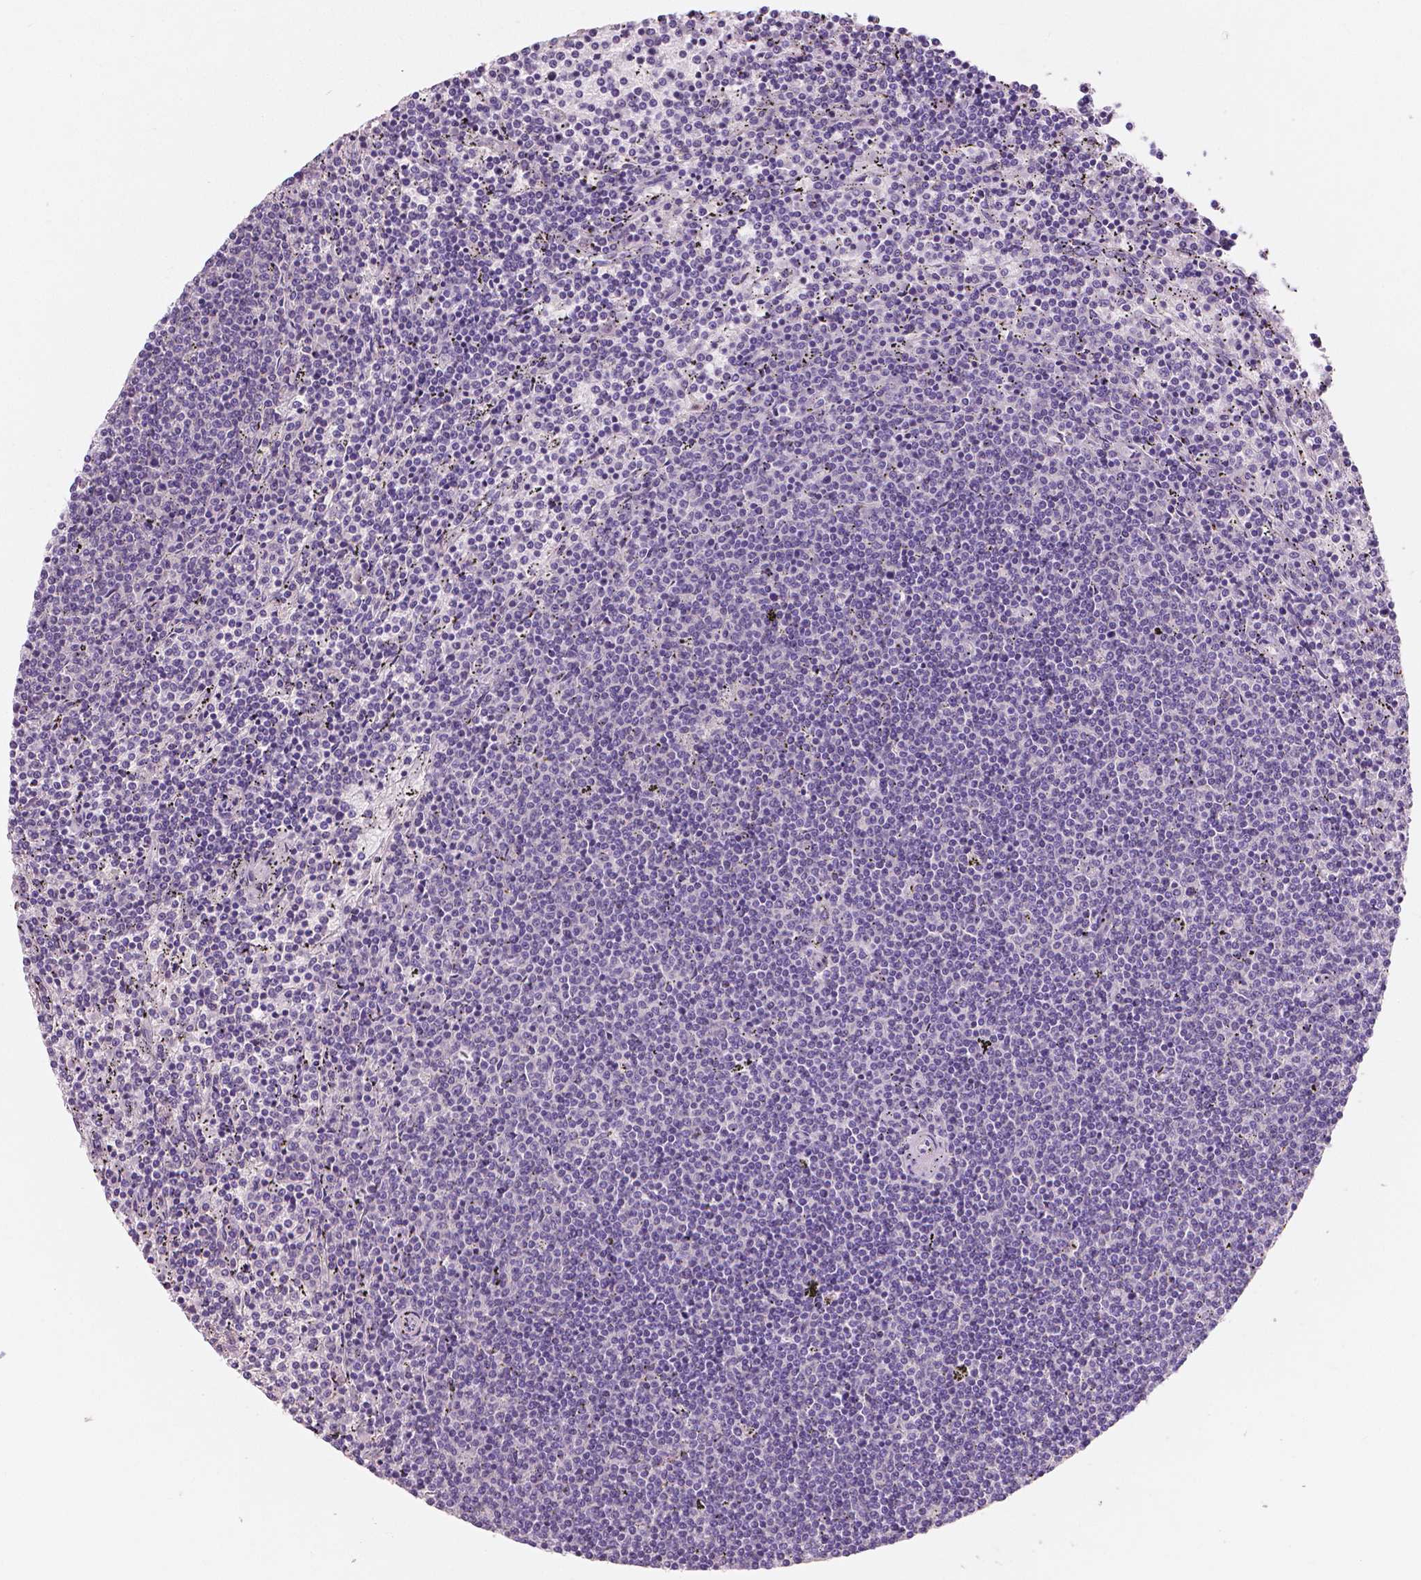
{"staining": {"intensity": "negative", "quantity": "none", "location": "none"}, "tissue": "lymphoma", "cell_type": "Tumor cells", "image_type": "cancer", "snomed": [{"axis": "morphology", "description": "Malignant lymphoma, non-Hodgkin's type, Low grade"}, {"axis": "topography", "description": "Spleen"}], "caption": "Tumor cells are negative for protein expression in human lymphoma.", "gene": "LSM14B", "patient": {"sex": "female", "age": 50}}